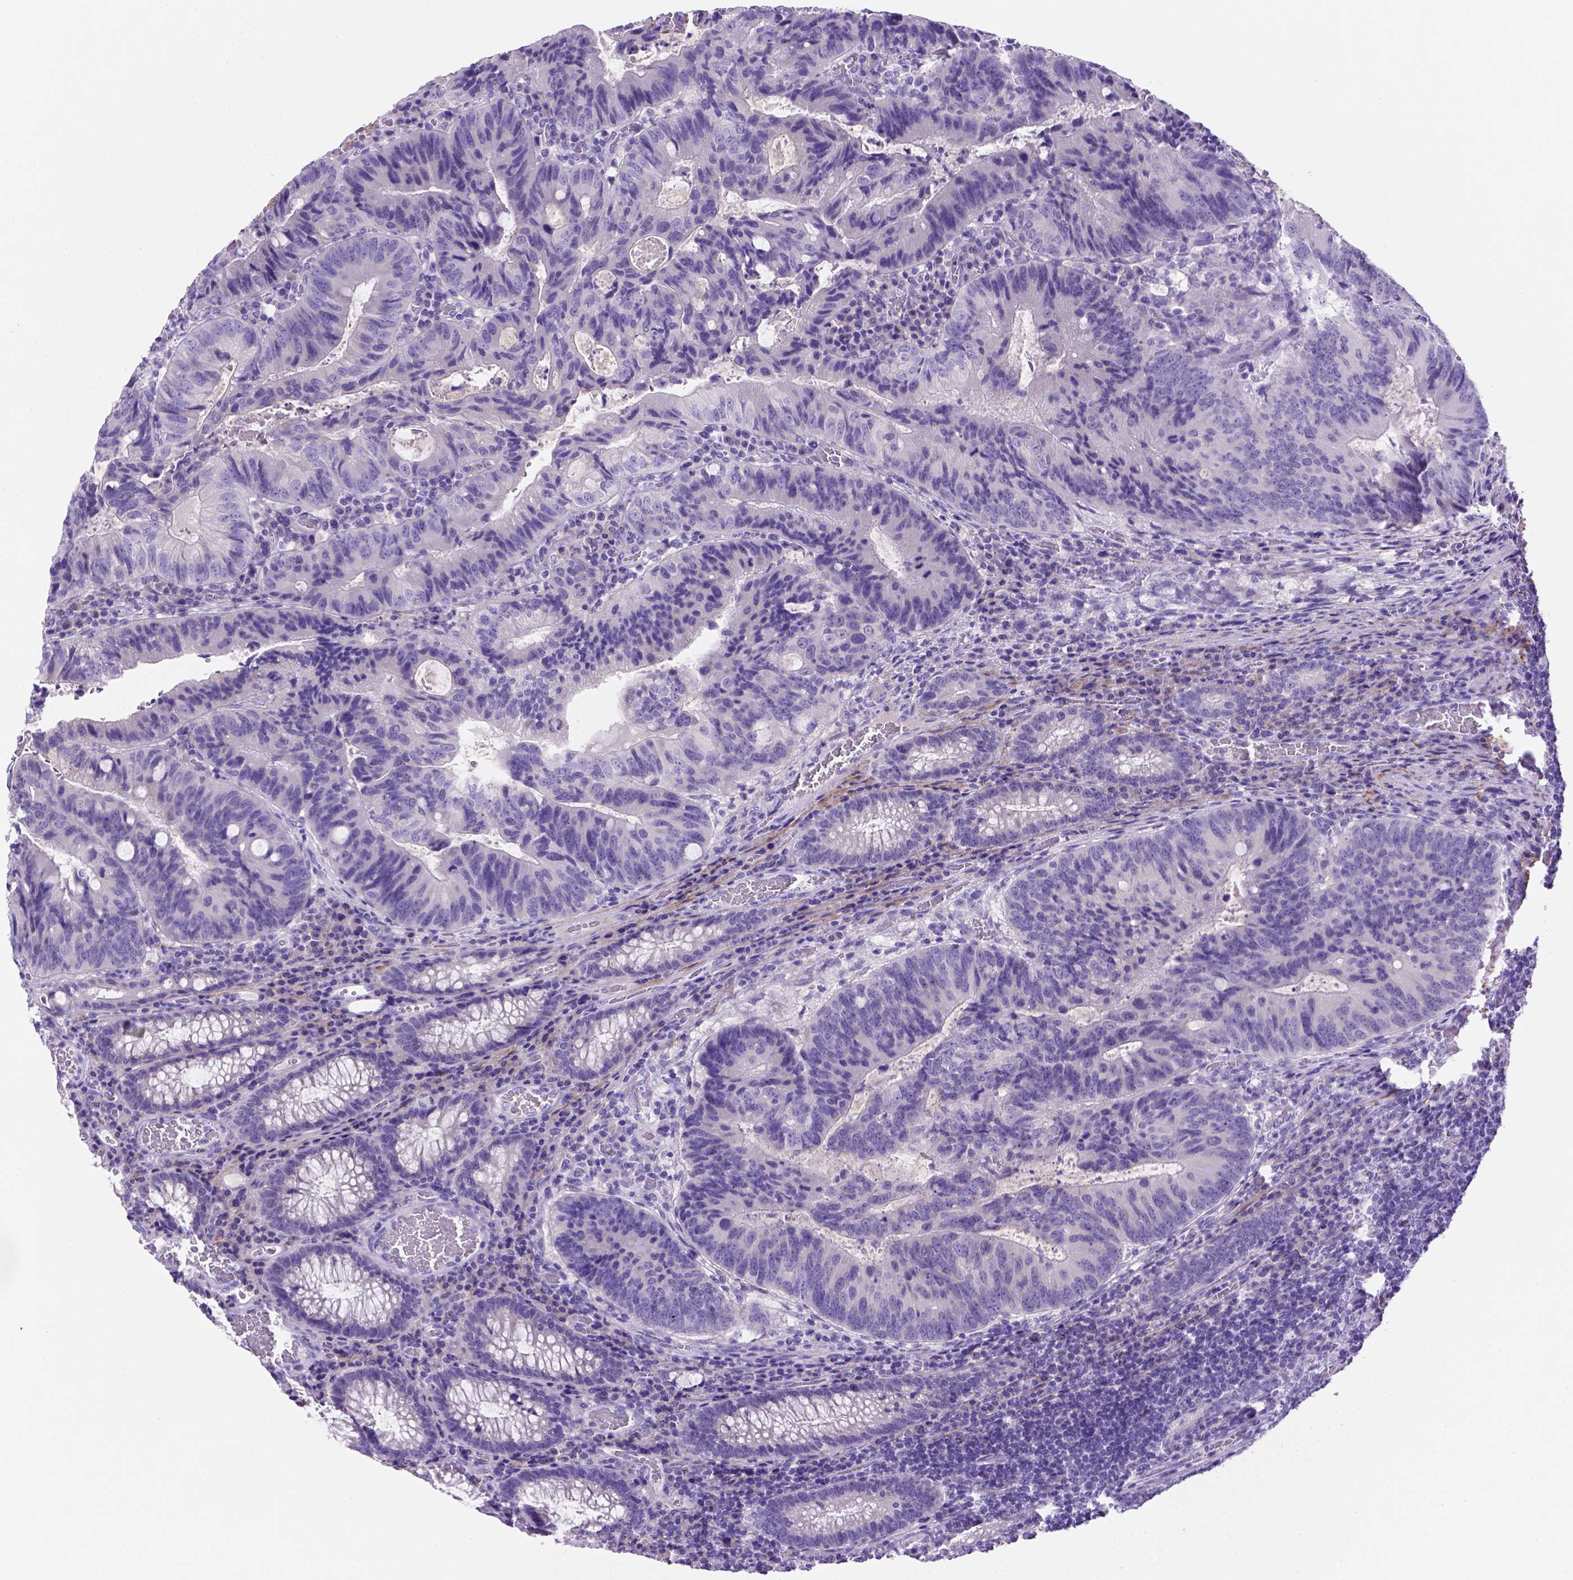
{"staining": {"intensity": "negative", "quantity": "none", "location": "none"}, "tissue": "colorectal cancer", "cell_type": "Tumor cells", "image_type": "cancer", "snomed": [{"axis": "morphology", "description": "Adenocarcinoma, NOS"}, {"axis": "topography", "description": "Colon"}], "caption": "Immunohistochemistry of colorectal adenocarcinoma reveals no expression in tumor cells.", "gene": "SIRPD", "patient": {"sex": "male", "age": 67}}